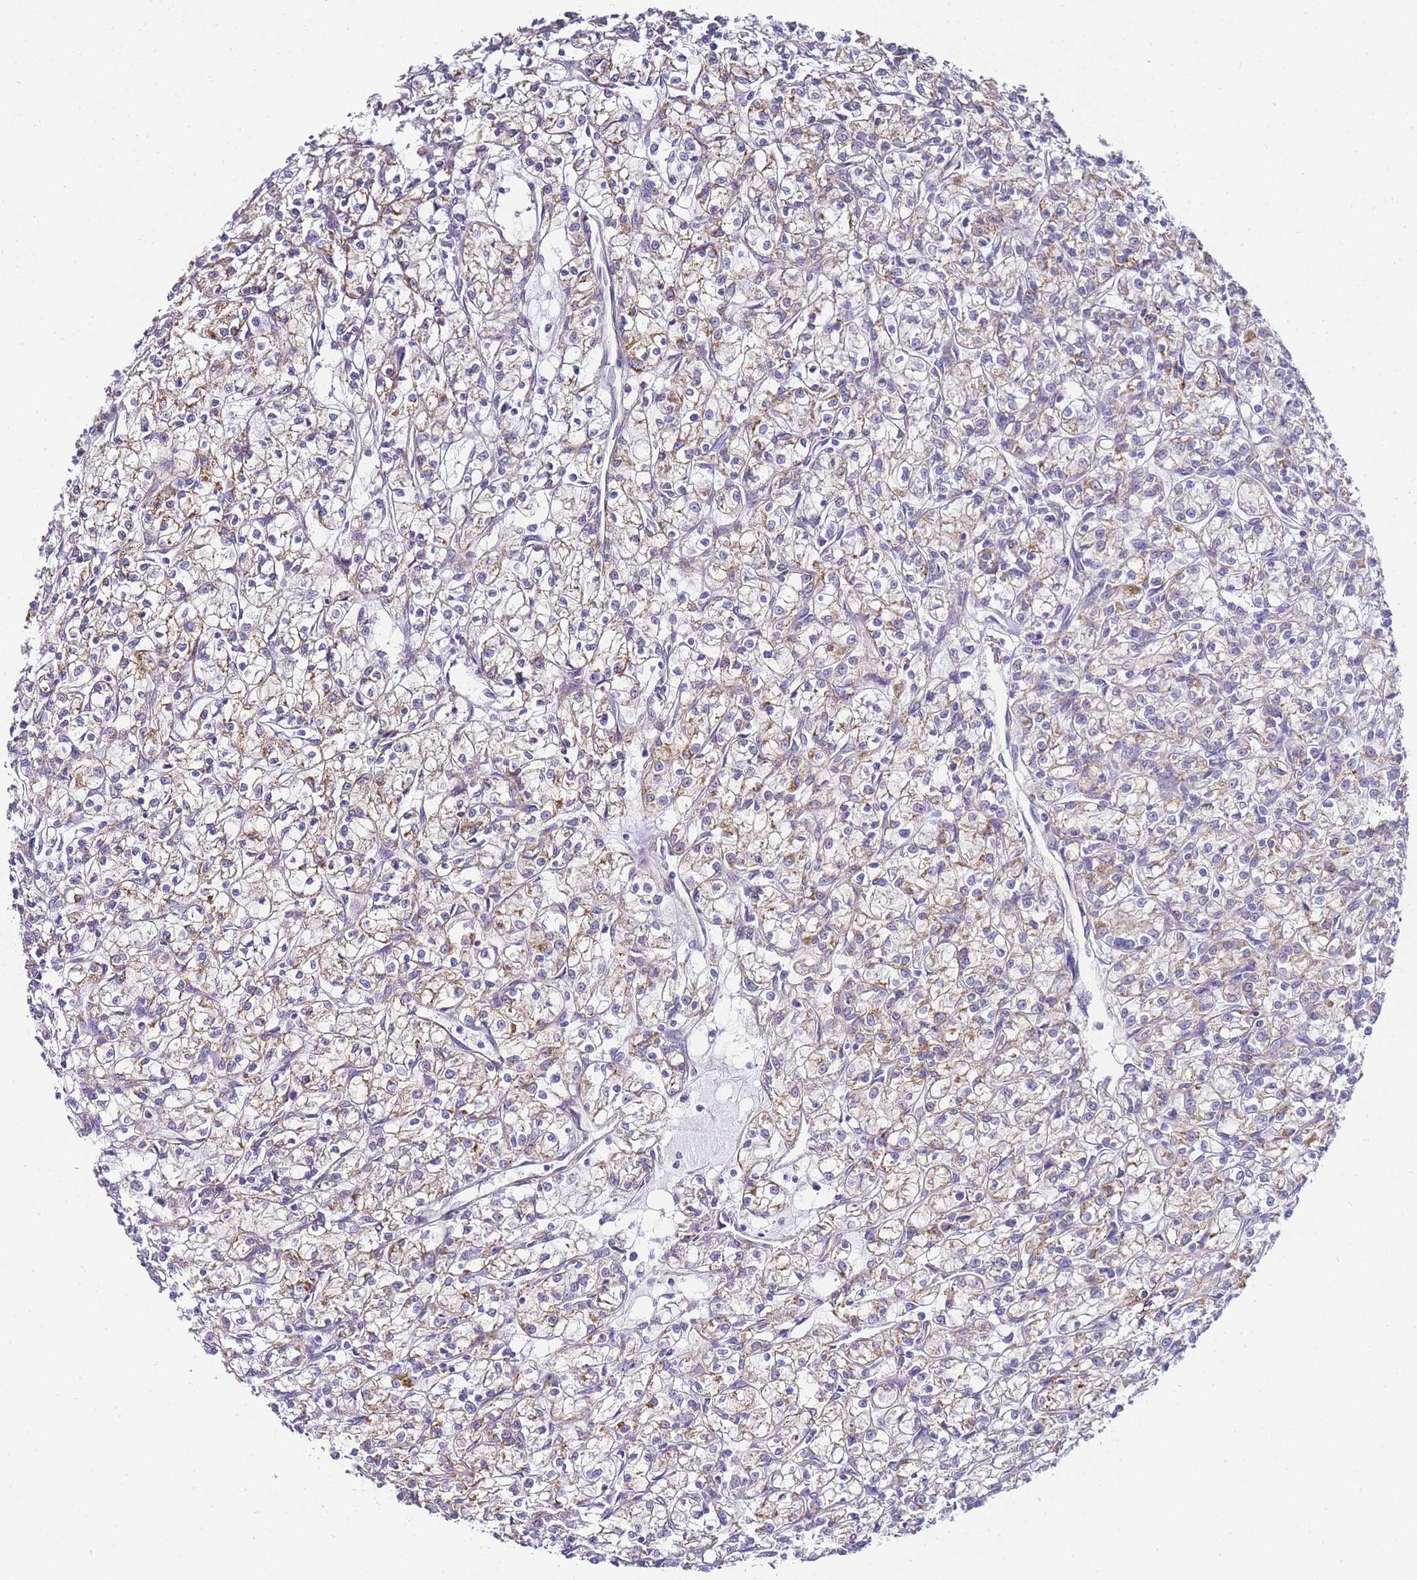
{"staining": {"intensity": "moderate", "quantity": ">75%", "location": "cytoplasmic/membranous"}, "tissue": "renal cancer", "cell_type": "Tumor cells", "image_type": "cancer", "snomed": [{"axis": "morphology", "description": "Adenocarcinoma, NOS"}, {"axis": "topography", "description": "Kidney"}], "caption": "The image exhibits staining of renal cancer, revealing moderate cytoplasmic/membranous protein positivity (brown color) within tumor cells. Ihc stains the protein in brown and the nuclei are stained blue.", "gene": "PDCD7", "patient": {"sex": "female", "age": 59}}